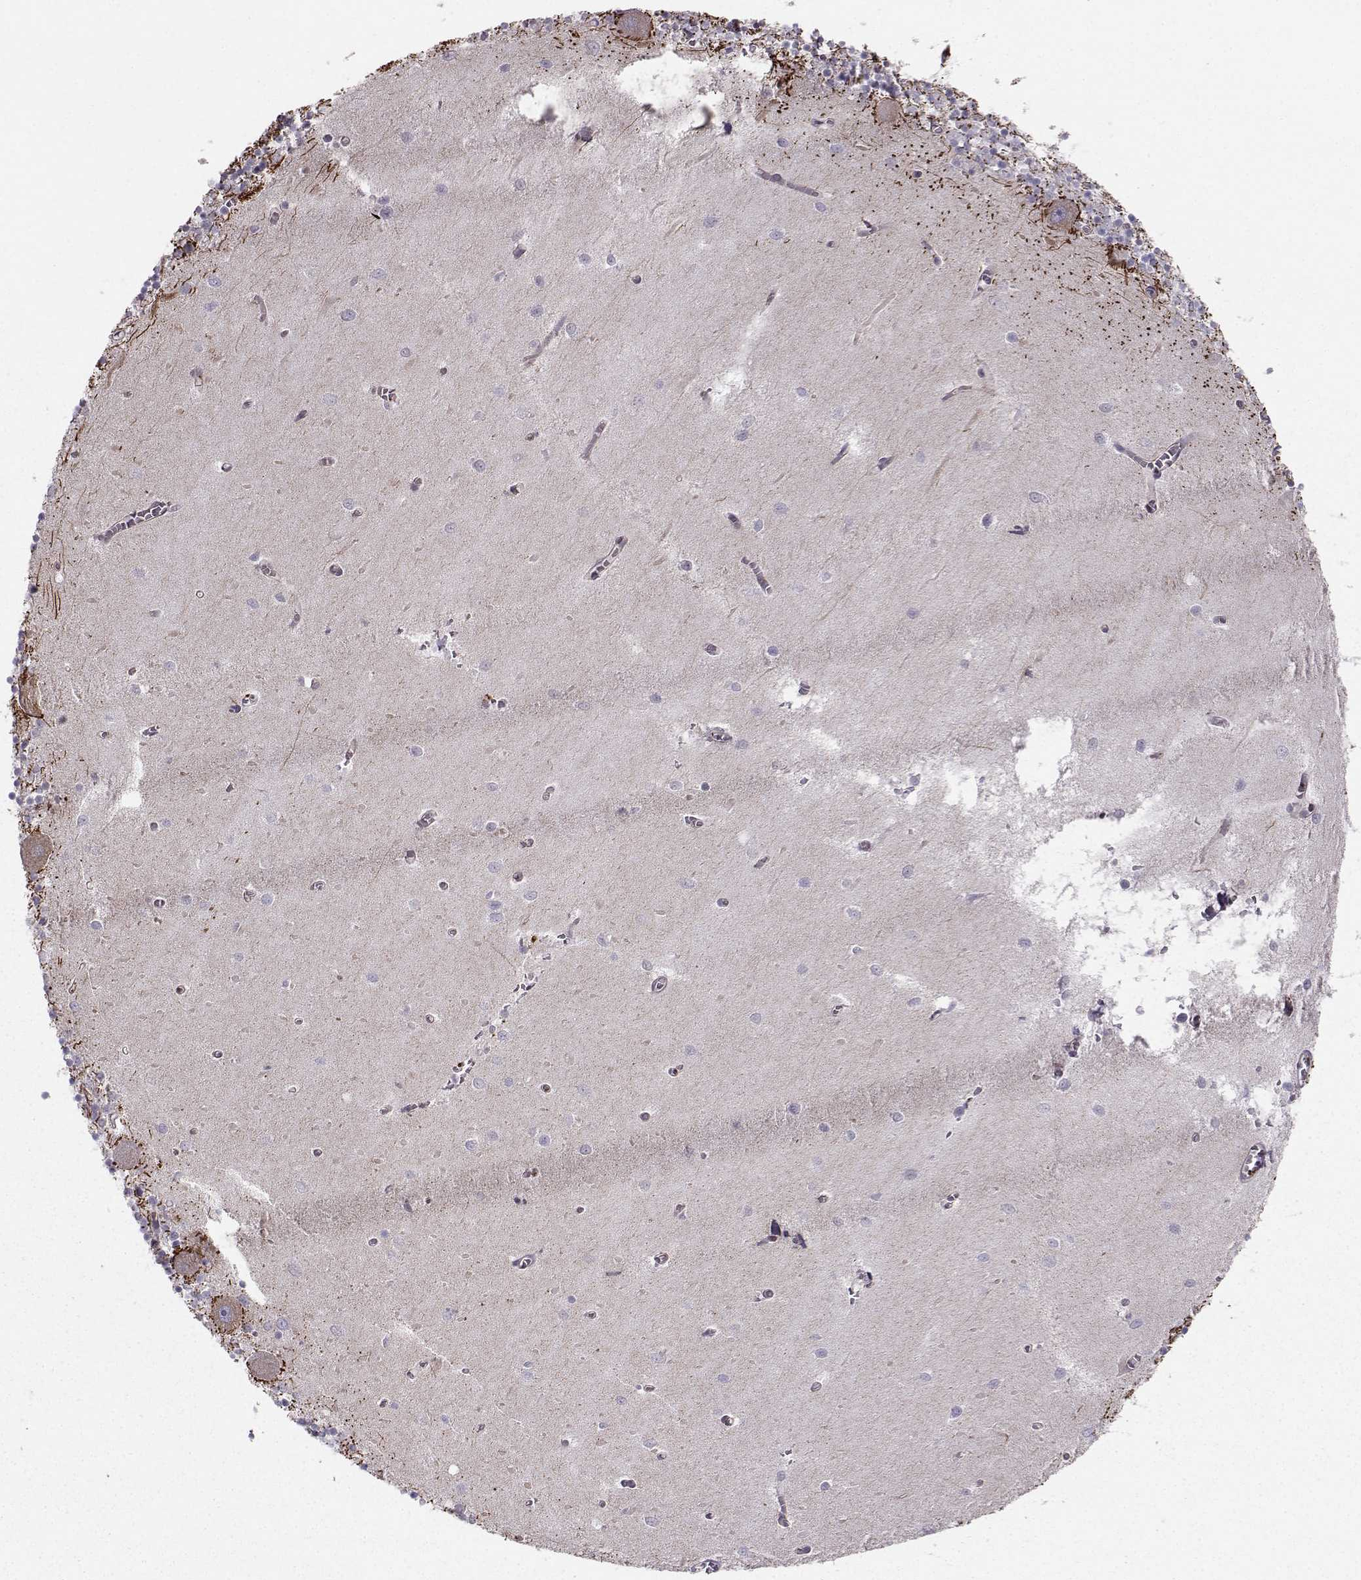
{"staining": {"intensity": "negative", "quantity": "none", "location": "none"}, "tissue": "cerebellum", "cell_type": "Cells in granular layer", "image_type": "normal", "snomed": [{"axis": "morphology", "description": "Normal tissue, NOS"}, {"axis": "topography", "description": "Cerebellum"}], "caption": "High power microscopy histopathology image of an immunohistochemistry (IHC) micrograph of unremarkable cerebellum, revealing no significant positivity in cells in granular layer.", "gene": "ASB16", "patient": {"sex": "female", "age": 64}}